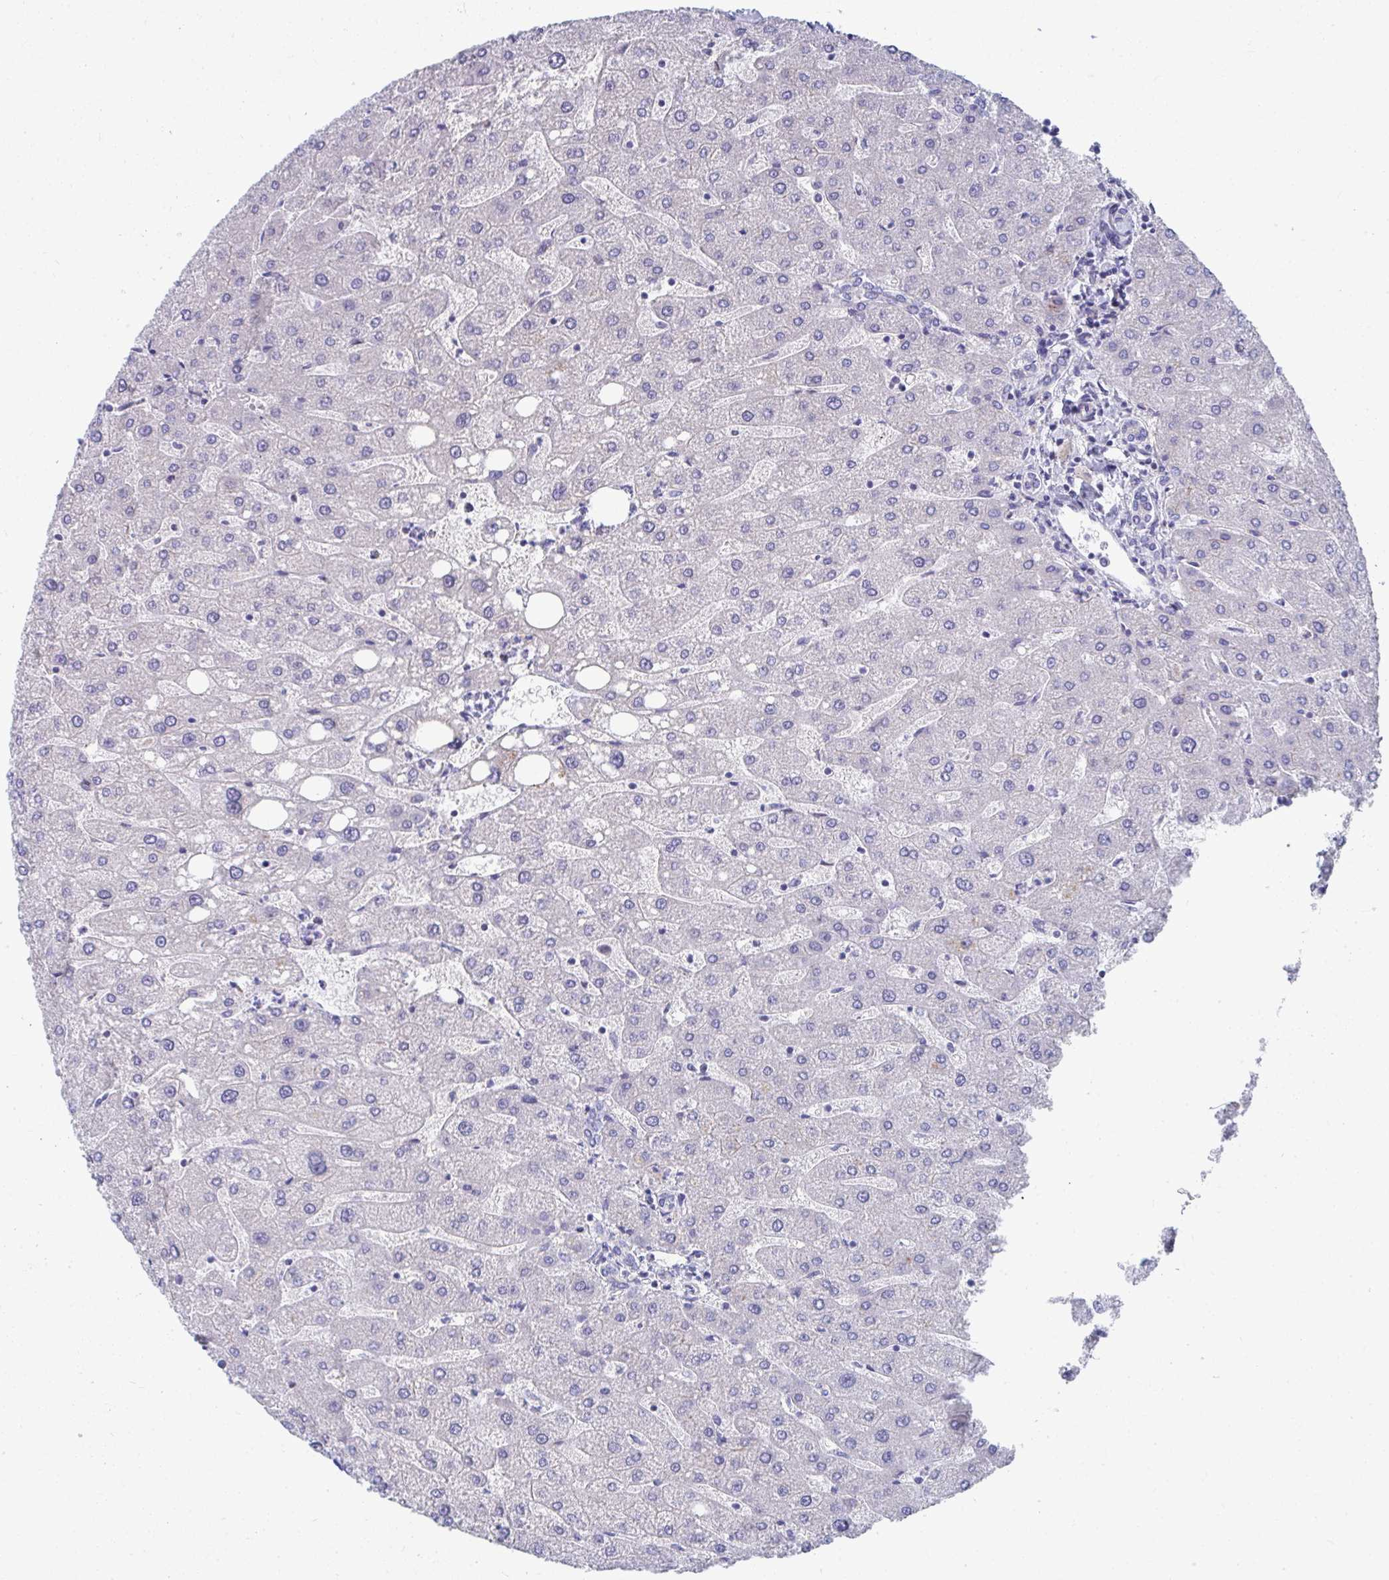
{"staining": {"intensity": "negative", "quantity": "none", "location": "none"}, "tissue": "liver", "cell_type": "Cholangiocytes", "image_type": "normal", "snomed": [{"axis": "morphology", "description": "Normal tissue, NOS"}, {"axis": "topography", "description": "Liver"}], "caption": "This is an immunohistochemistry (IHC) image of benign human liver. There is no staining in cholangiocytes.", "gene": "TMPRSS2", "patient": {"sex": "male", "age": 67}}